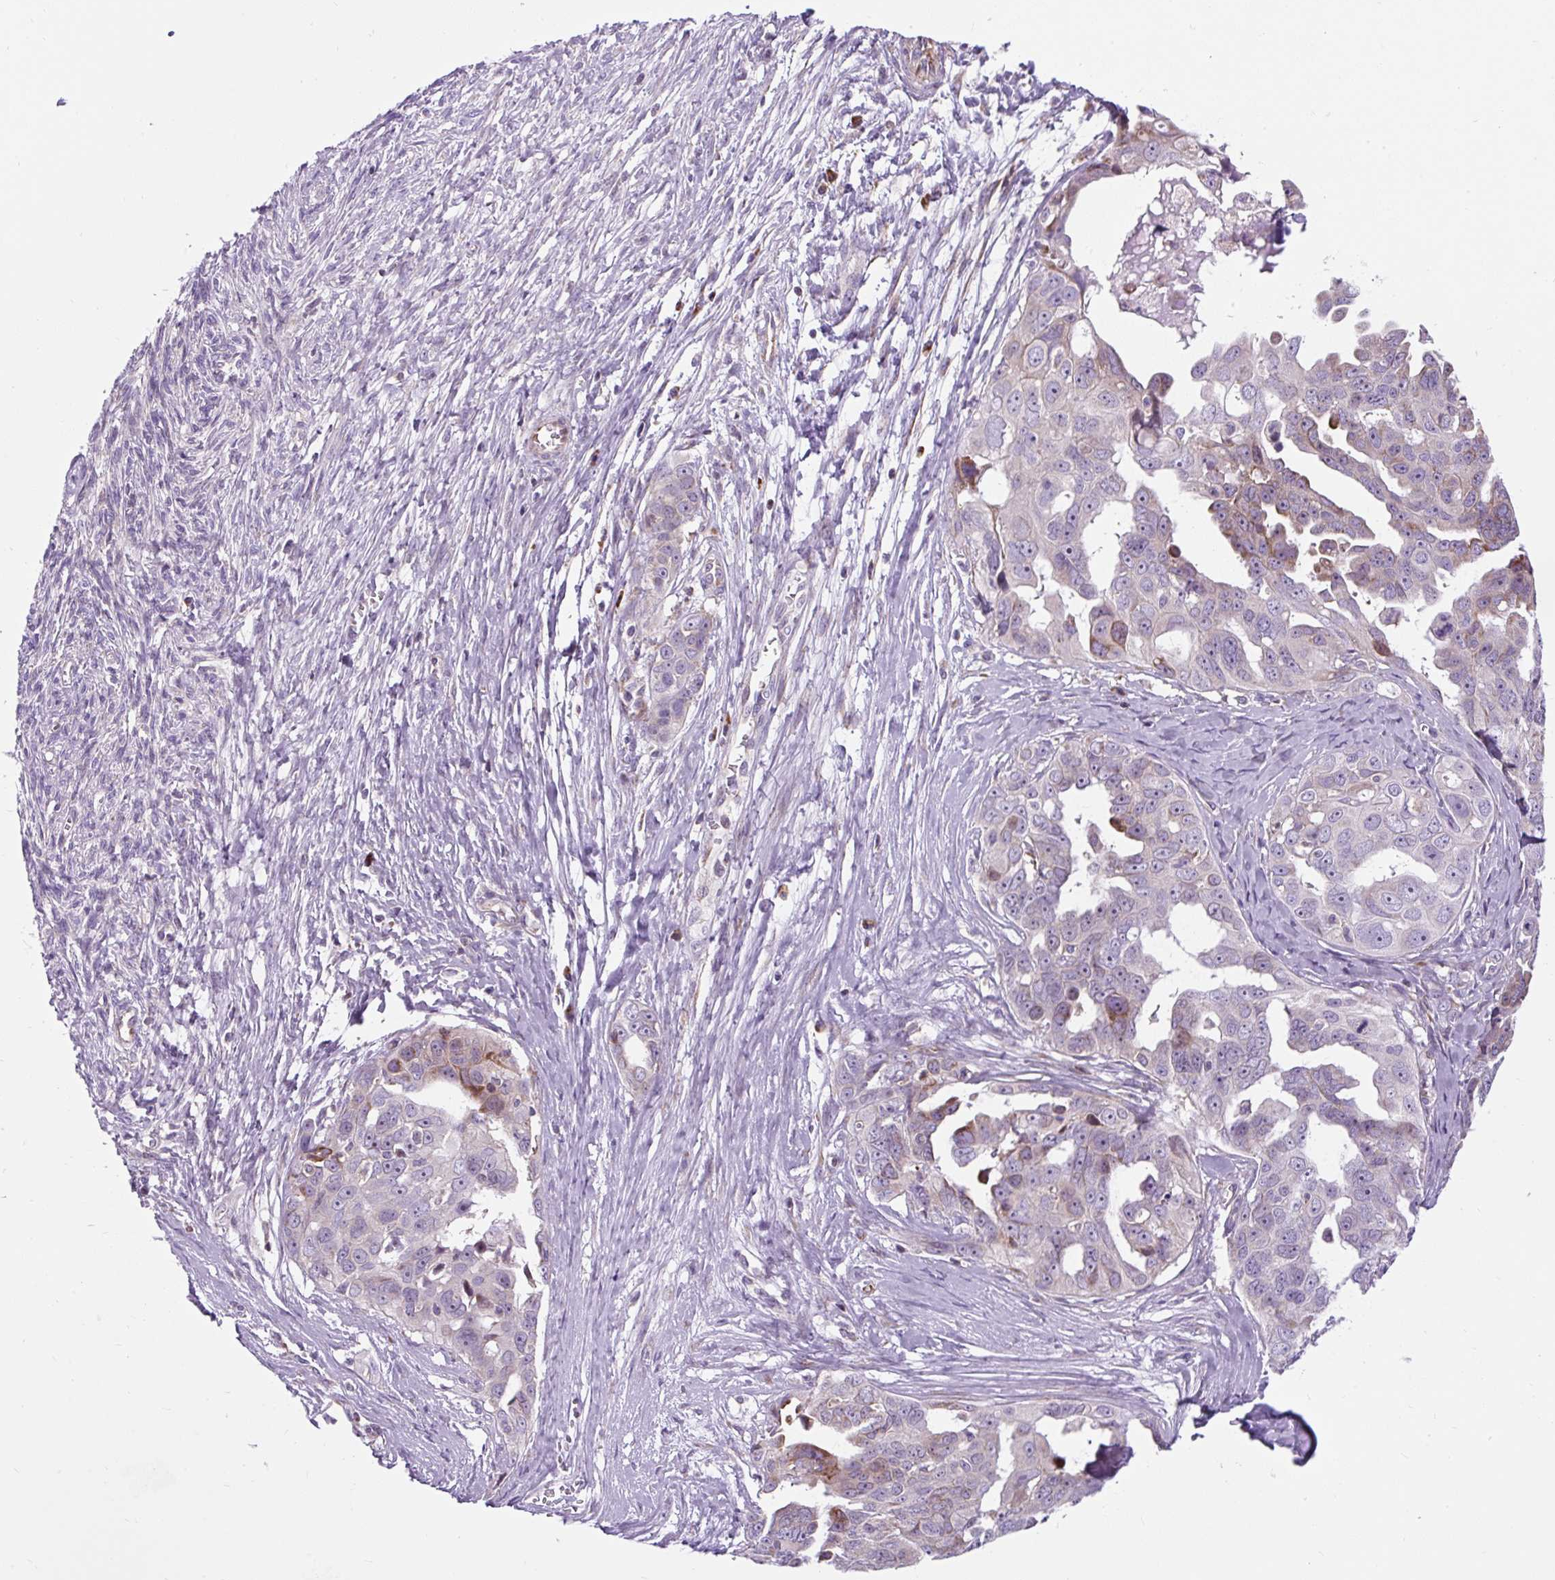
{"staining": {"intensity": "weak", "quantity": "25%-75%", "location": "cytoplasmic/membranous"}, "tissue": "ovarian cancer", "cell_type": "Tumor cells", "image_type": "cancer", "snomed": [{"axis": "morphology", "description": "Carcinoma, endometroid"}, {"axis": "topography", "description": "Ovary"}], "caption": "The immunohistochemical stain highlights weak cytoplasmic/membranous expression in tumor cells of ovarian endometroid carcinoma tissue.", "gene": "CISD3", "patient": {"sex": "female", "age": 70}}